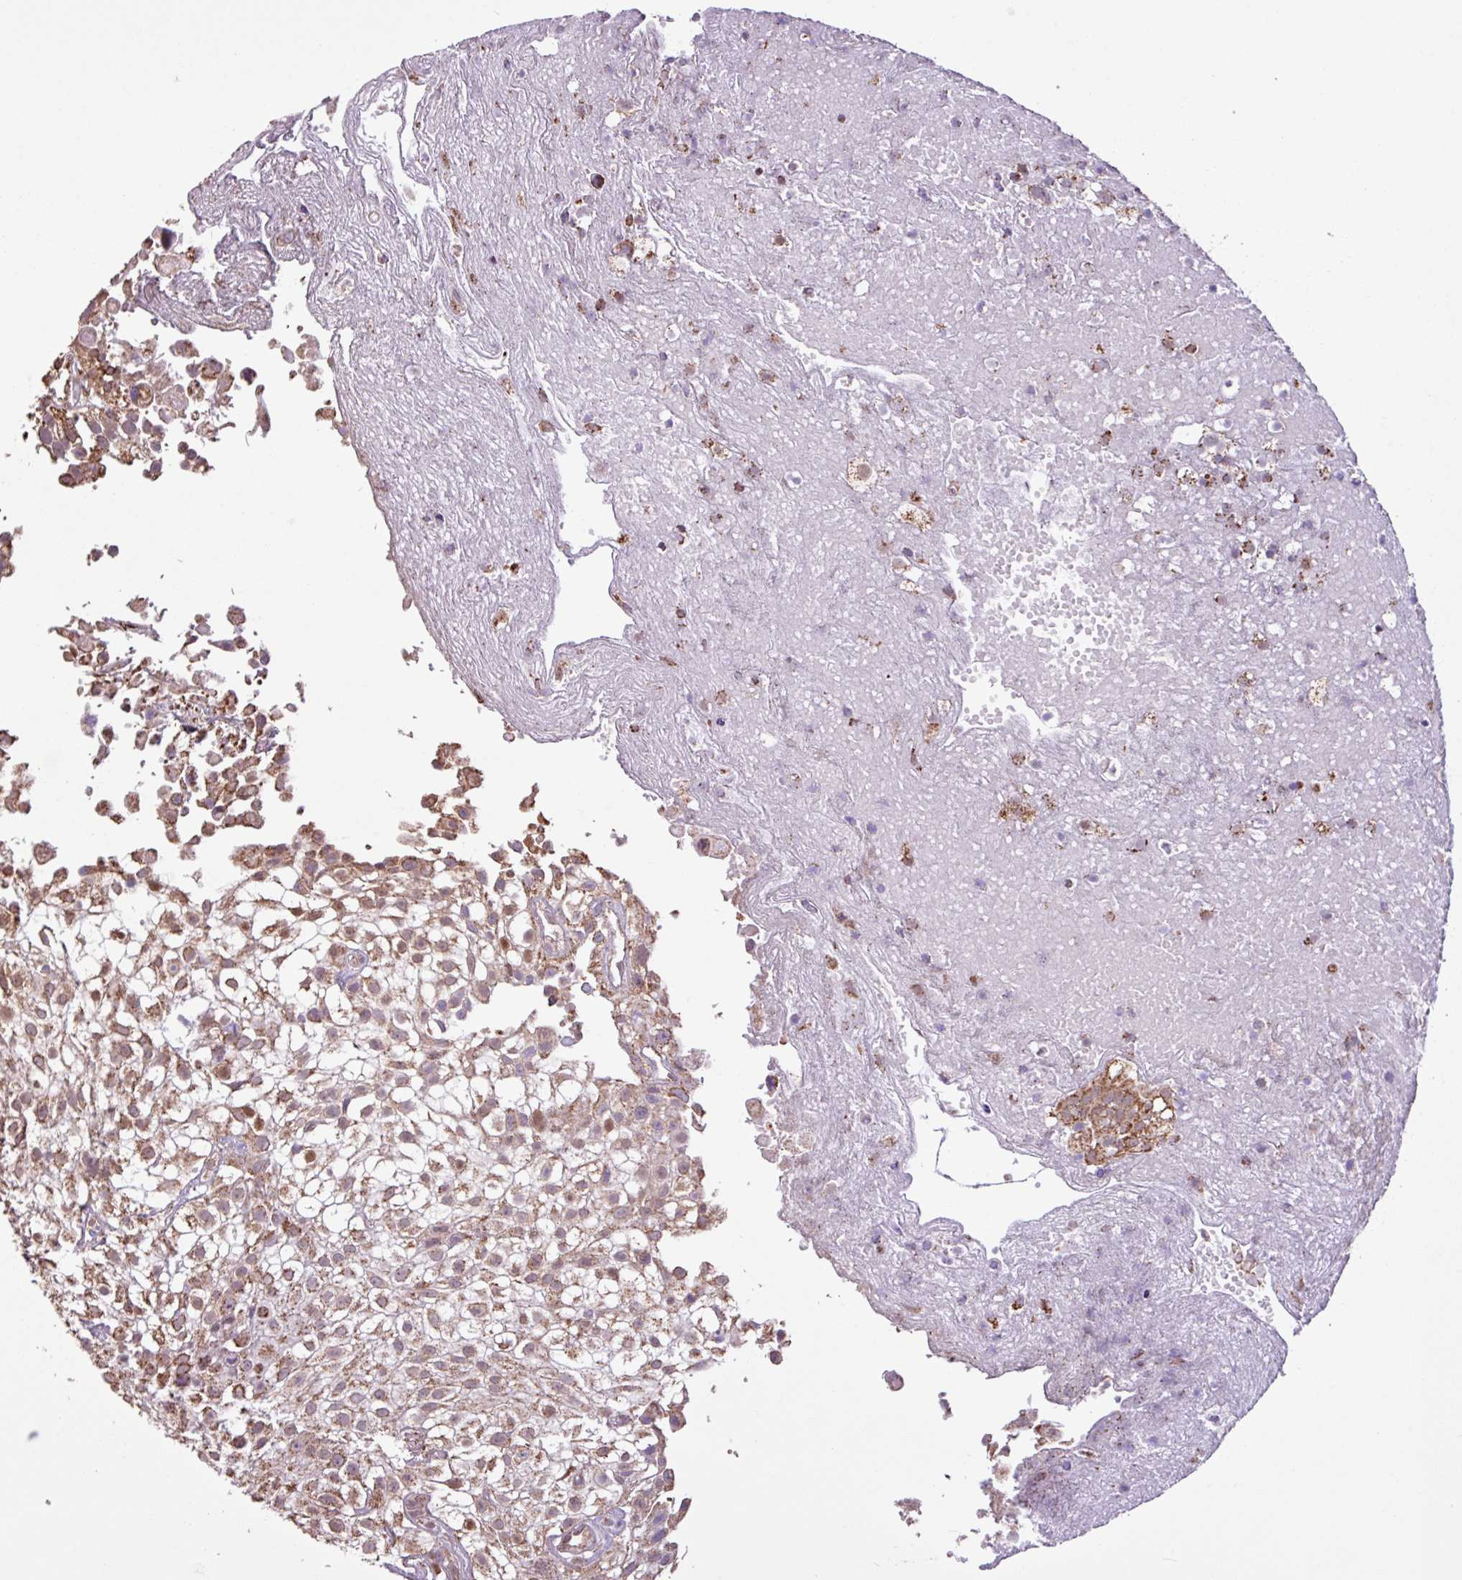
{"staining": {"intensity": "moderate", "quantity": ">75%", "location": "cytoplasmic/membranous,nuclear"}, "tissue": "urothelial cancer", "cell_type": "Tumor cells", "image_type": "cancer", "snomed": [{"axis": "morphology", "description": "Urothelial carcinoma, High grade"}, {"axis": "topography", "description": "Urinary bladder"}], "caption": "An image of urothelial carcinoma (high-grade) stained for a protein reveals moderate cytoplasmic/membranous and nuclear brown staining in tumor cells.", "gene": "ALG8", "patient": {"sex": "male", "age": 56}}